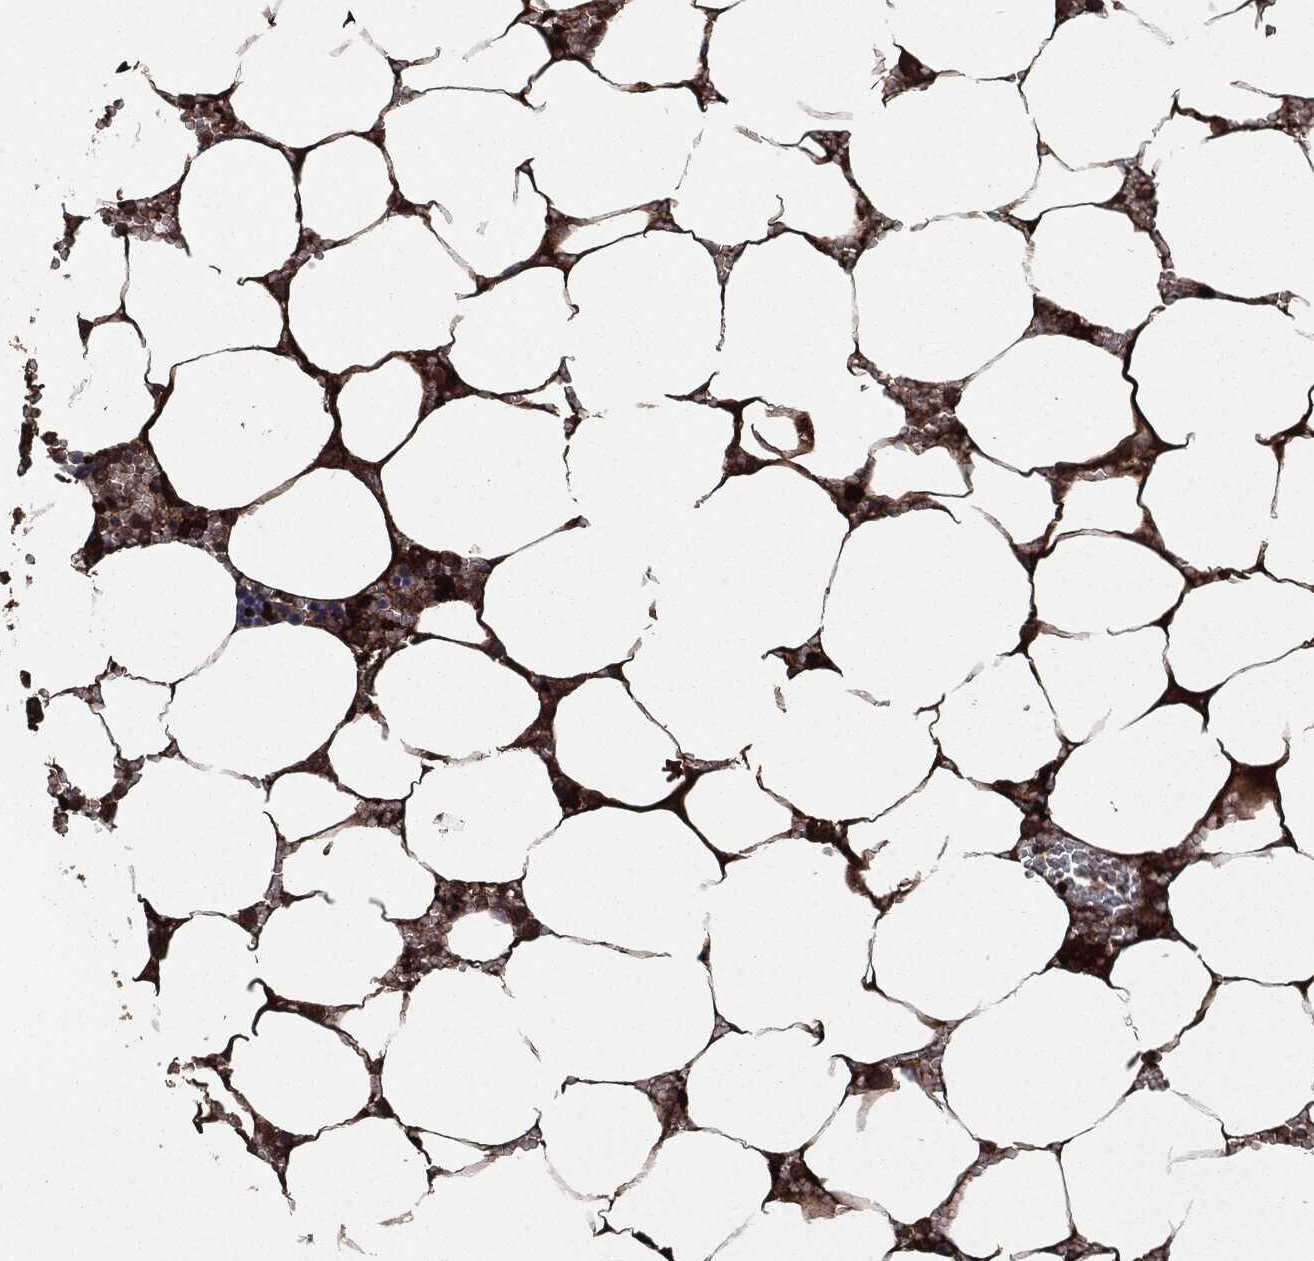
{"staining": {"intensity": "strong", "quantity": "25%-75%", "location": "cytoplasmic/membranous"}, "tissue": "bone marrow", "cell_type": "Hematopoietic cells", "image_type": "normal", "snomed": [{"axis": "morphology", "description": "Normal tissue, NOS"}, {"axis": "topography", "description": "Bone marrow"}], "caption": "Protein expression analysis of unremarkable human bone marrow reveals strong cytoplasmic/membranous staining in approximately 25%-75% of hematopoietic cells. (brown staining indicates protein expression, while blue staining denotes nuclei).", "gene": "CRABP2", "patient": {"sex": "female", "age": 64}}